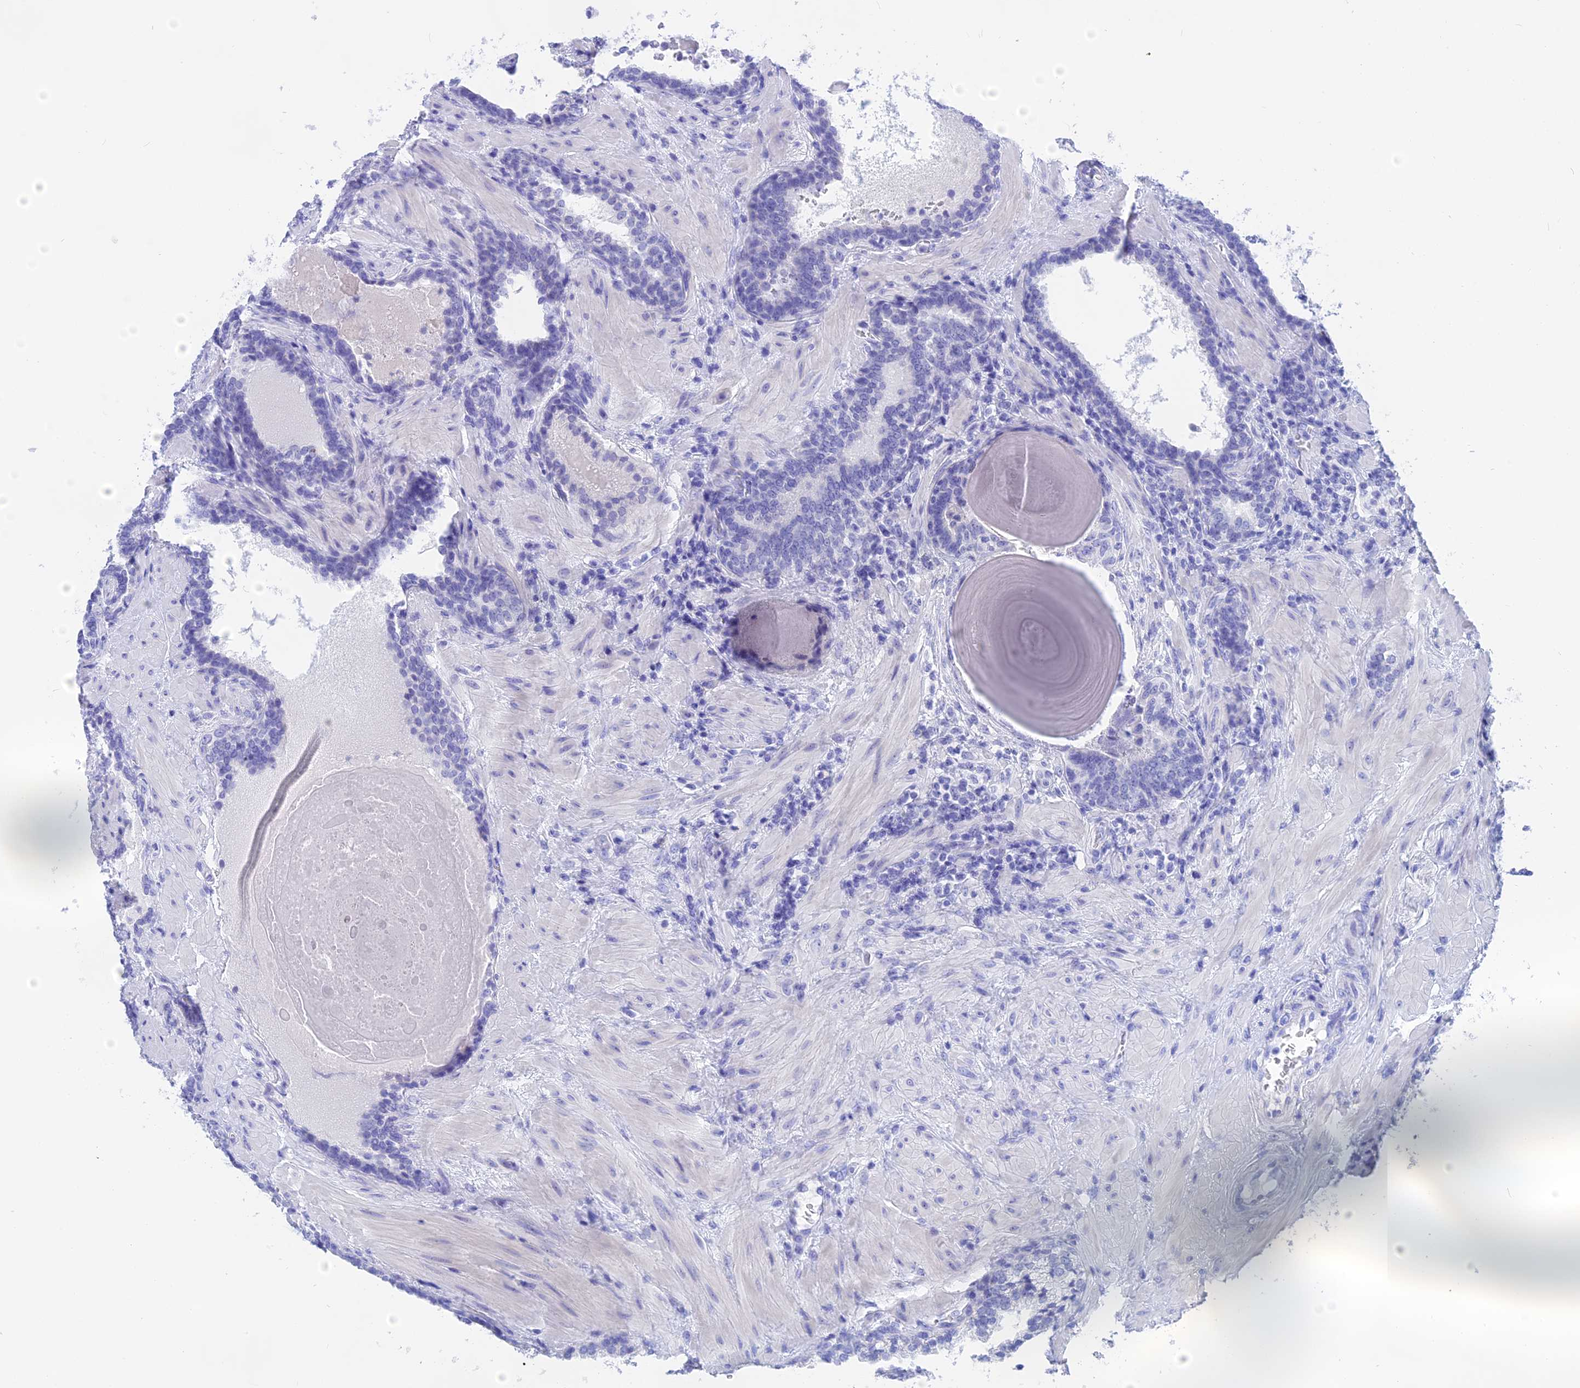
{"staining": {"intensity": "negative", "quantity": "none", "location": "none"}, "tissue": "prostate cancer", "cell_type": "Tumor cells", "image_type": "cancer", "snomed": [{"axis": "morphology", "description": "Adenocarcinoma, Low grade"}, {"axis": "topography", "description": "Prostate"}], "caption": "This histopathology image is of prostate cancer stained with immunohistochemistry (IHC) to label a protein in brown with the nuclei are counter-stained blue. There is no positivity in tumor cells.", "gene": "ISCA1", "patient": {"sex": "male", "age": 60}}